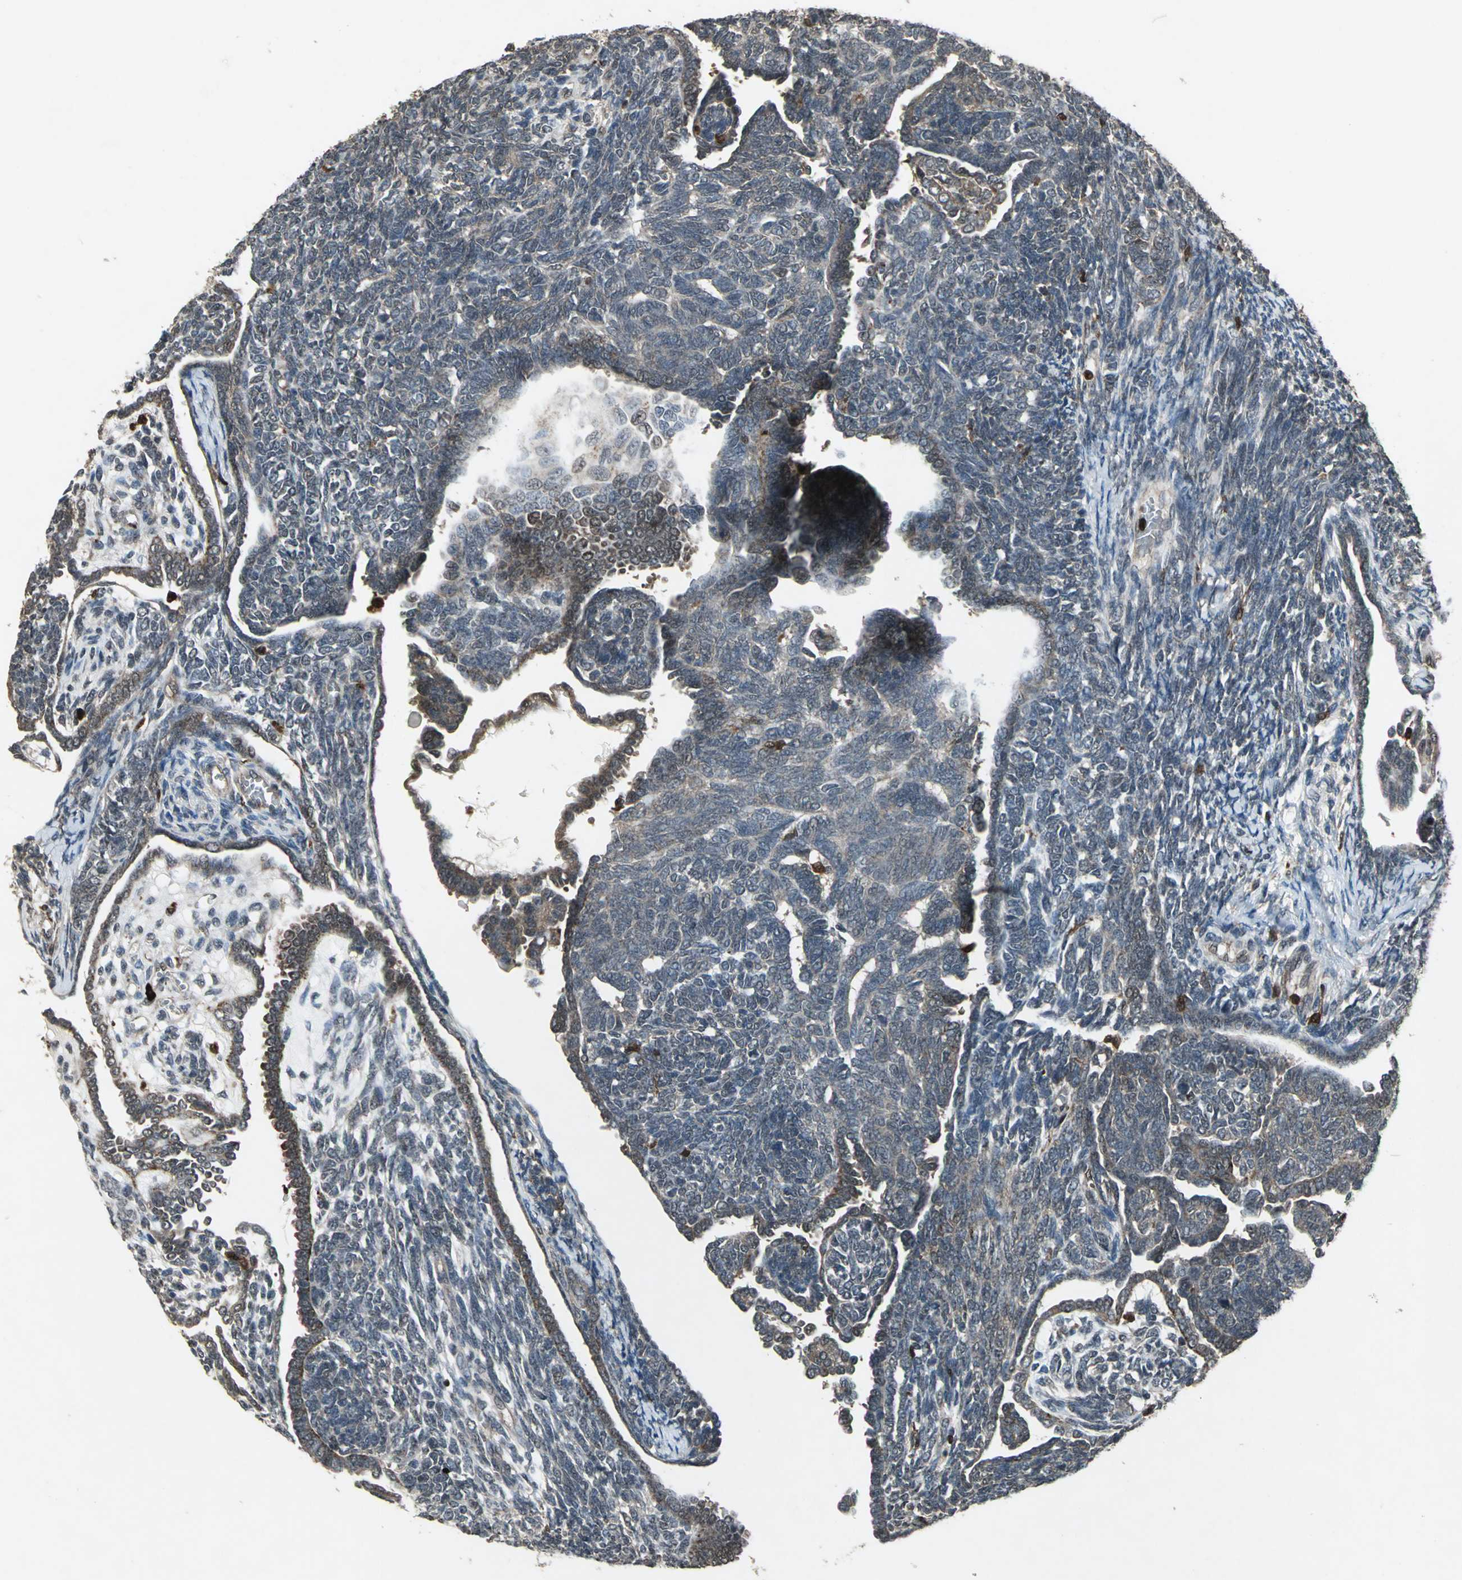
{"staining": {"intensity": "moderate", "quantity": "25%-75%", "location": "cytoplasmic/membranous"}, "tissue": "endometrial cancer", "cell_type": "Tumor cells", "image_type": "cancer", "snomed": [{"axis": "morphology", "description": "Neoplasm, malignant, NOS"}, {"axis": "topography", "description": "Endometrium"}], "caption": "Endometrial cancer (malignant neoplasm) stained for a protein displays moderate cytoplasmic/membranous positivity in tumor cells.", "gene": "PYCARD", "patient": {"sex": "female", "age": 74}}